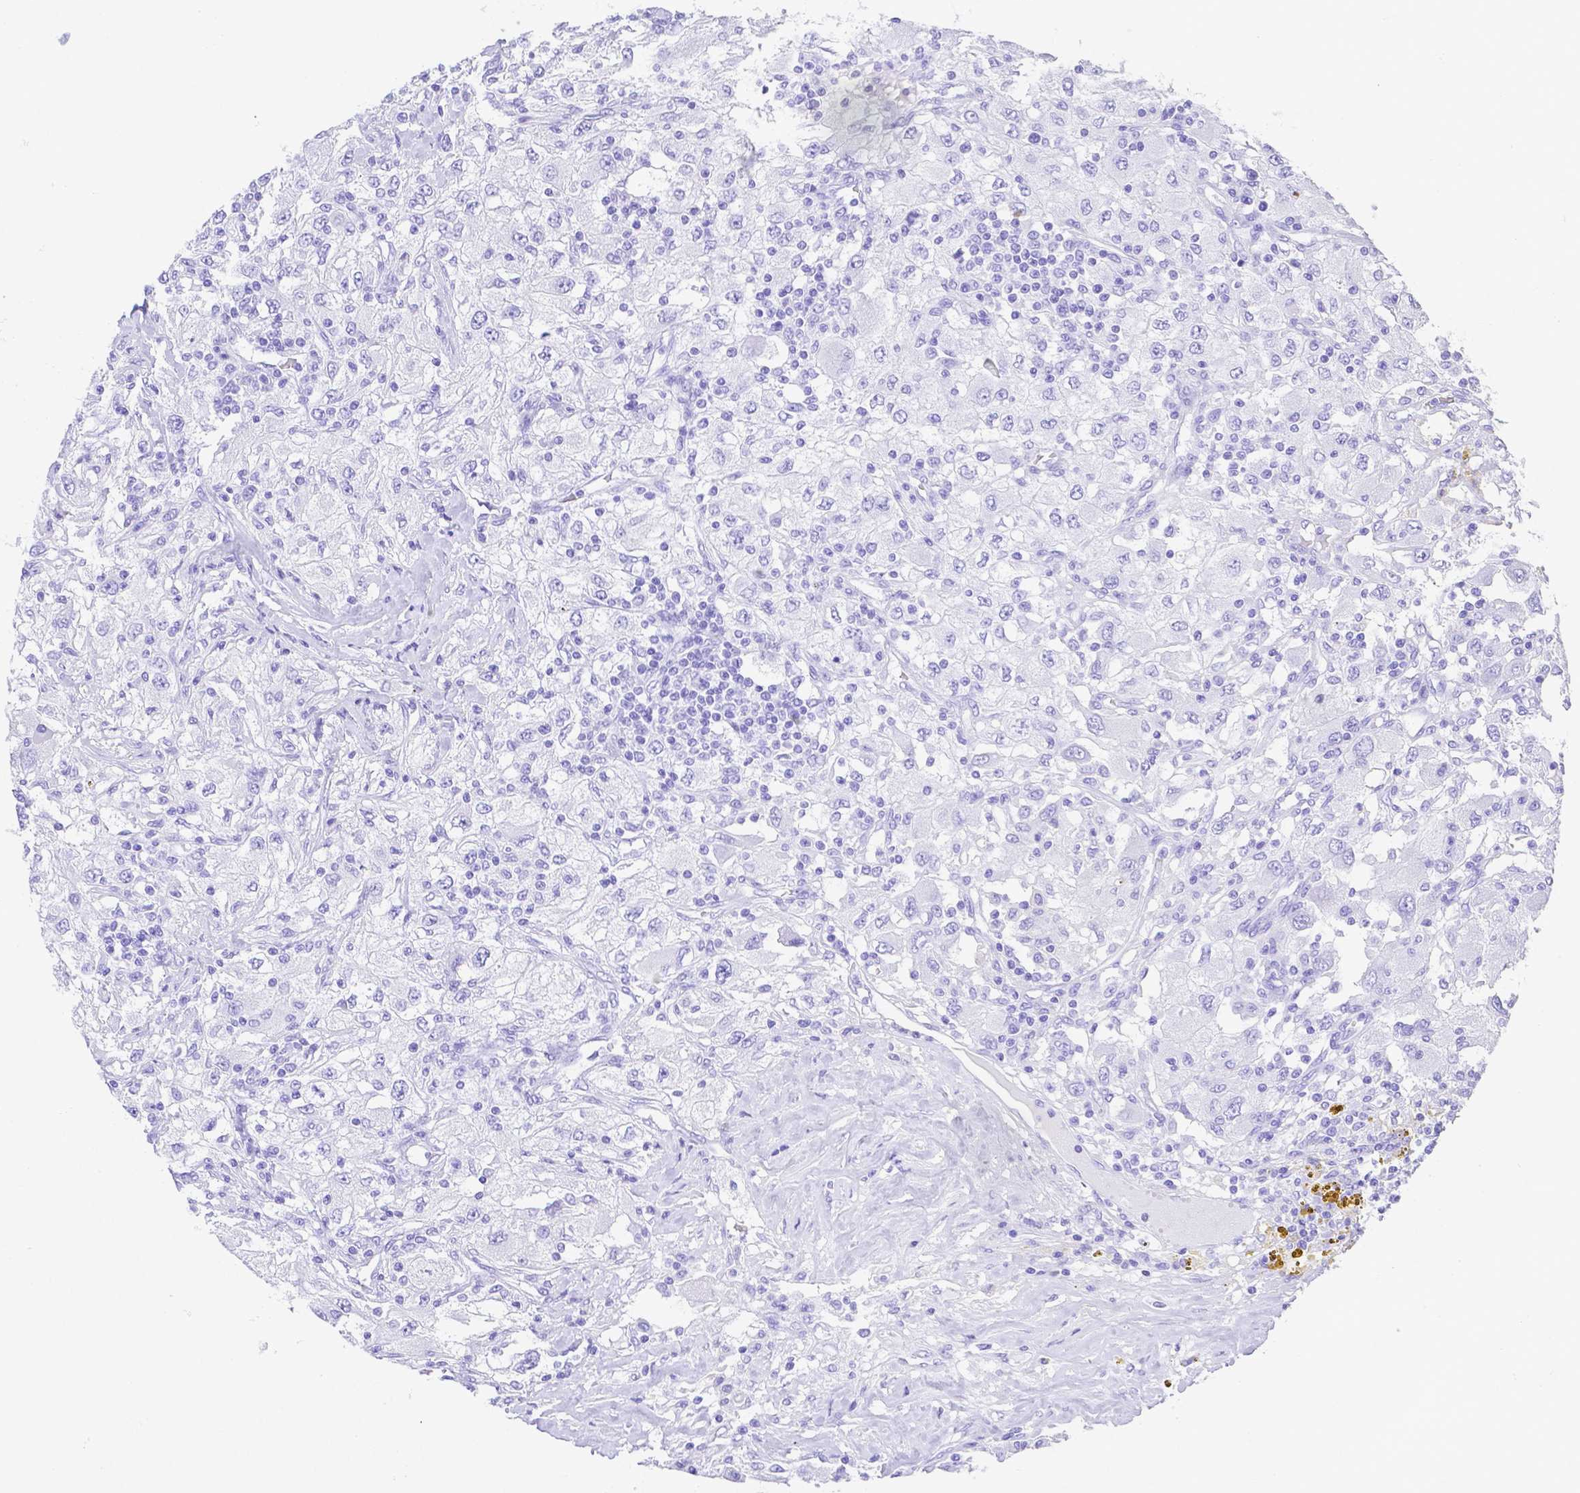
{"staining": {"intensity": "negative", "quantity": "none", "location": "none"}, "tissue": "renal cancer", "cell_type": "Tumor cells", "image_type": "cancer", "snomed": [{"axis": "morphology", "description": "Adenocarcinoma, NOS"}, {"axis": "topography", "description": "Kidney"}], "caption": "Tumor cells are negative for brown protein staining in renal cancer (adenocarcinoma). Brightfield microscopy of immunohistochemistry stained with DAB (brown) and hematoxylin (blue), captured at high magnification.", "gene": "SMR3A", "patient": {"sex": "female", "age": 67}}